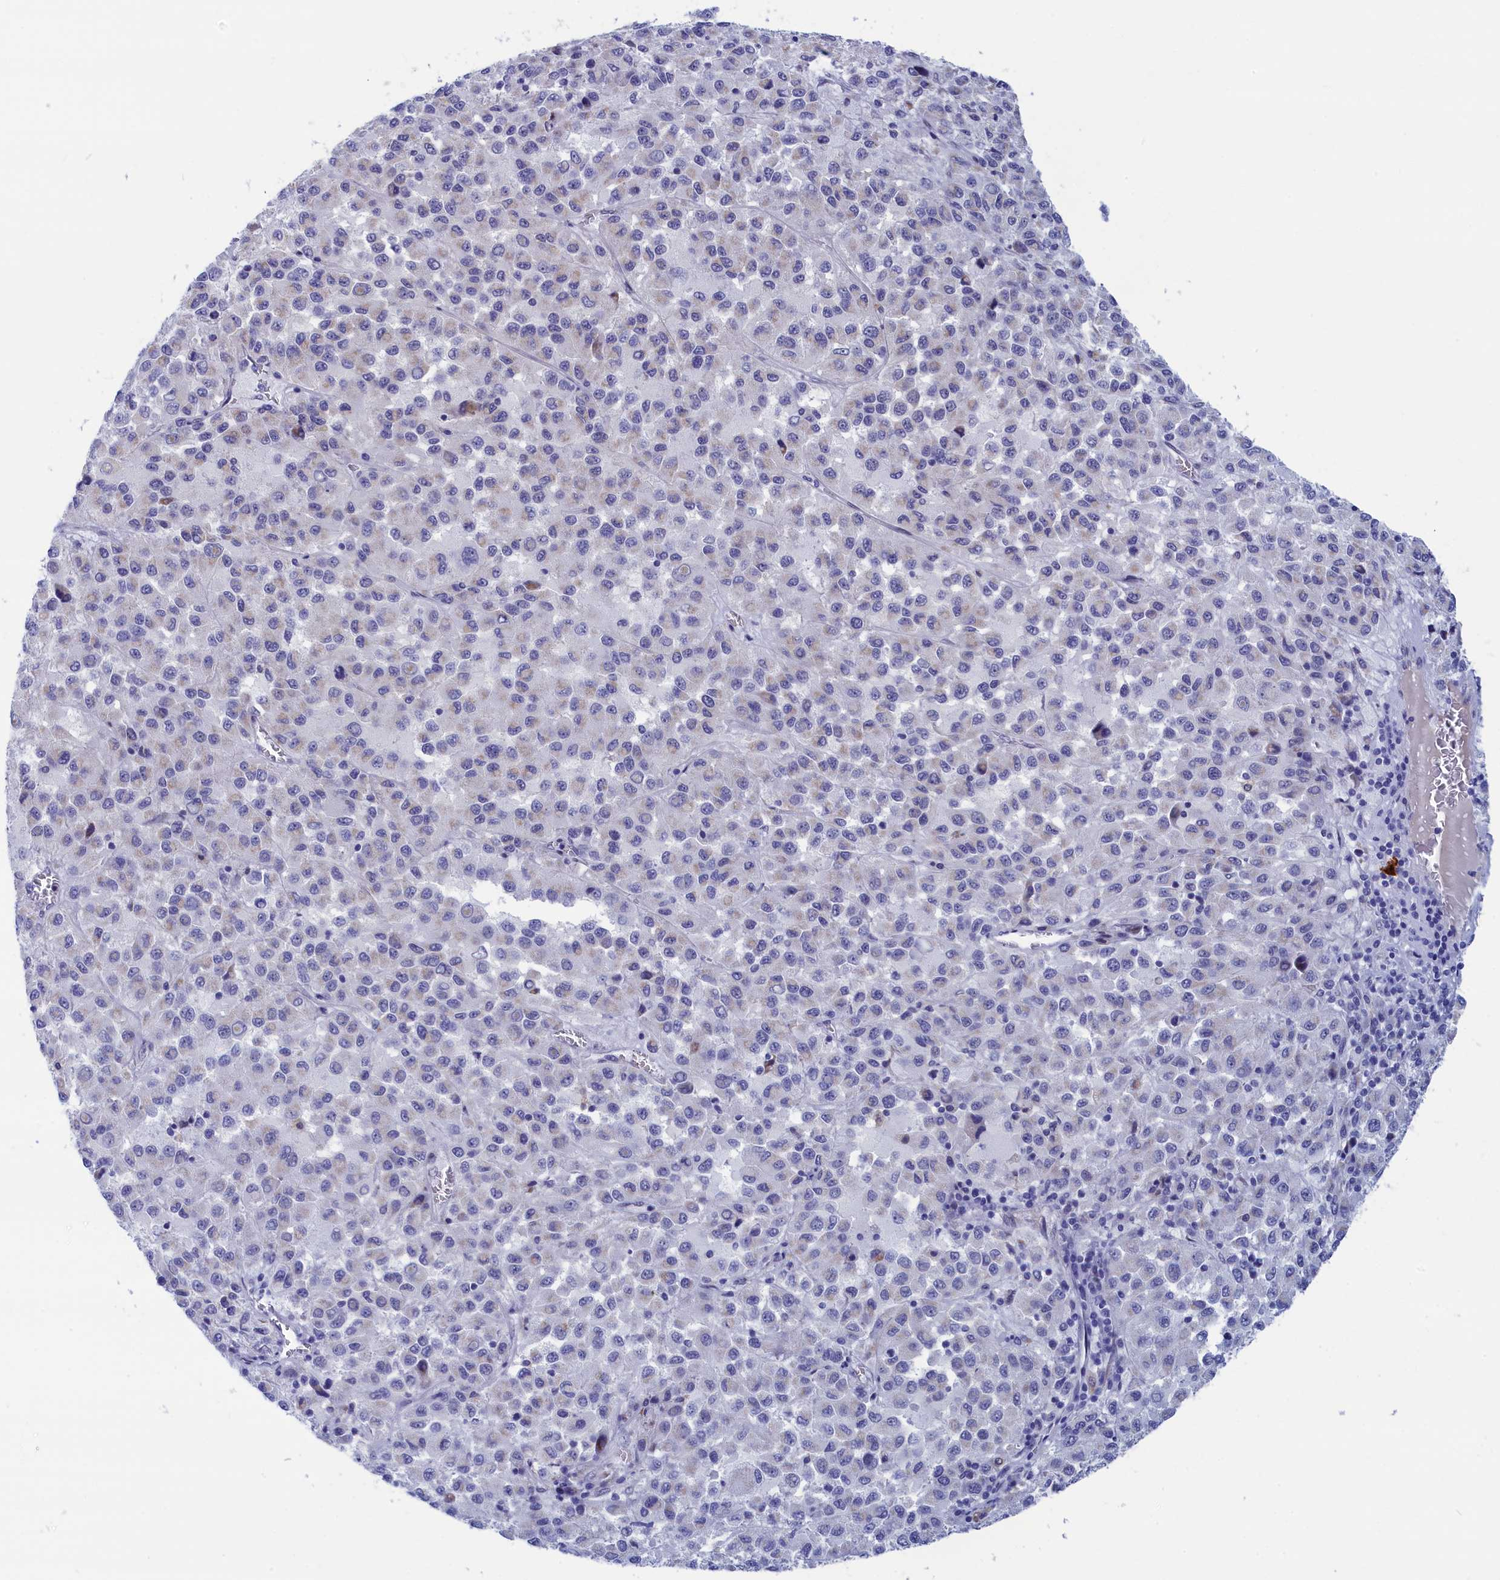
{"staining": {"intensity": "negative", "quantity": "none", "location": "none"}, "tissue": "melanoma", "cell_type": "Tumor cells", "image_type": "cancer", "snomed": [{"axis": "morphology", "description": "Malignant melanoma, Metastatic site"}, {"axis": "topography", "description": "Lung"}], "caption": "Immunohistochemistry micrograph of malignant melanoma (metastatic site) stained for a protein (brown), which shows no staining in tumor cells.", "gene": "WDR83", "patient": {"sex": "male", "age": 64}}